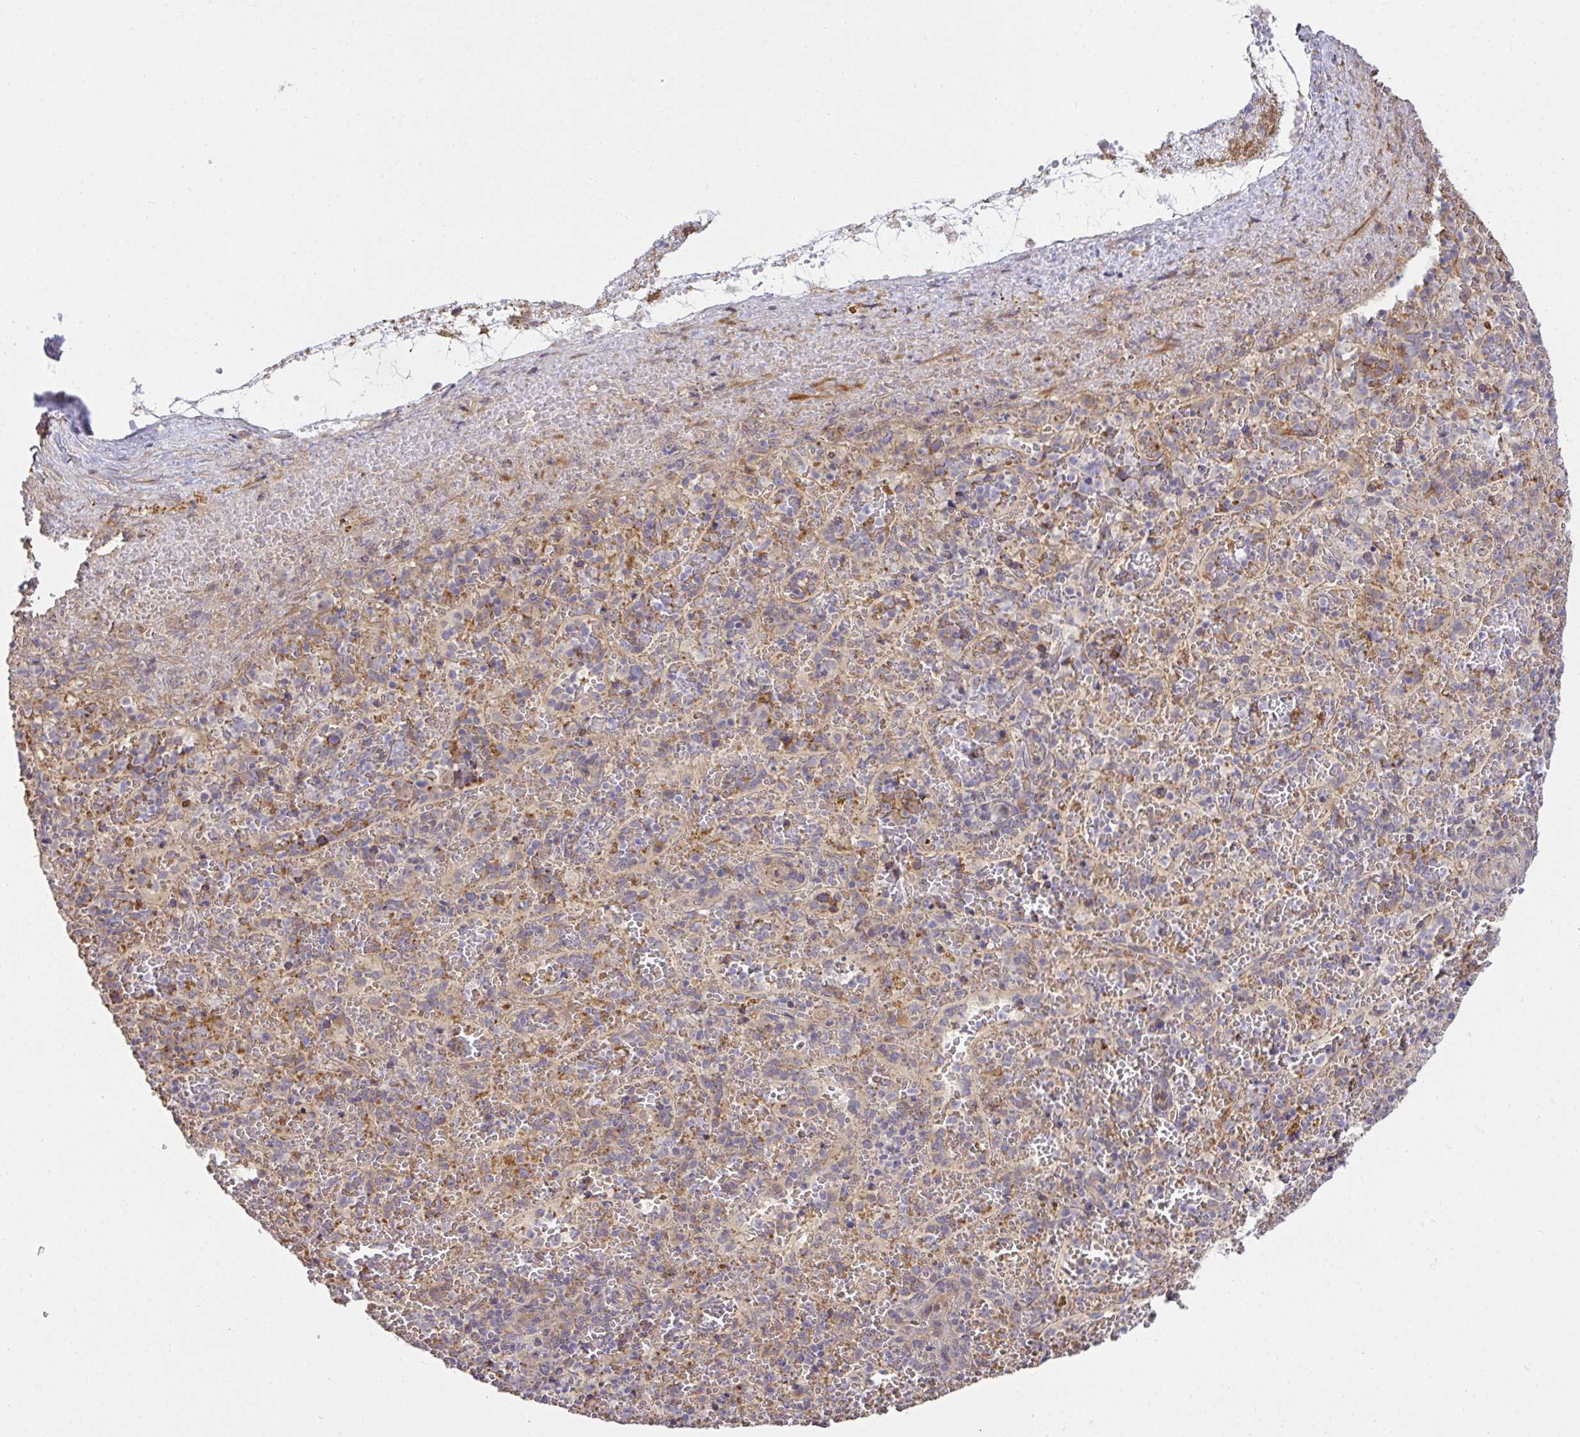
{"staining": {"intensity": "moderate", "quantity": "<25%", "location": "cytoplasmic/membranous"}, "tissue": "spleen", "cell_type": "Cells in red pulp", "image_type": "normal", "snomed": [{"axis": "morphology", "description": "Normal tissue, NOS"}, {"axis": "topography", "description": "Spleen"}], "caption": "DAB (3,3'-diaminobenzidine) immunohistochemical staining of unremarkable human spleen demonstrates moderate cytoplasmic/membranous protein positivity in about <25% of cells in red pulp.", "gene": "EEF1AKMT1", "patient": {"sex": "female", "age": 50}}